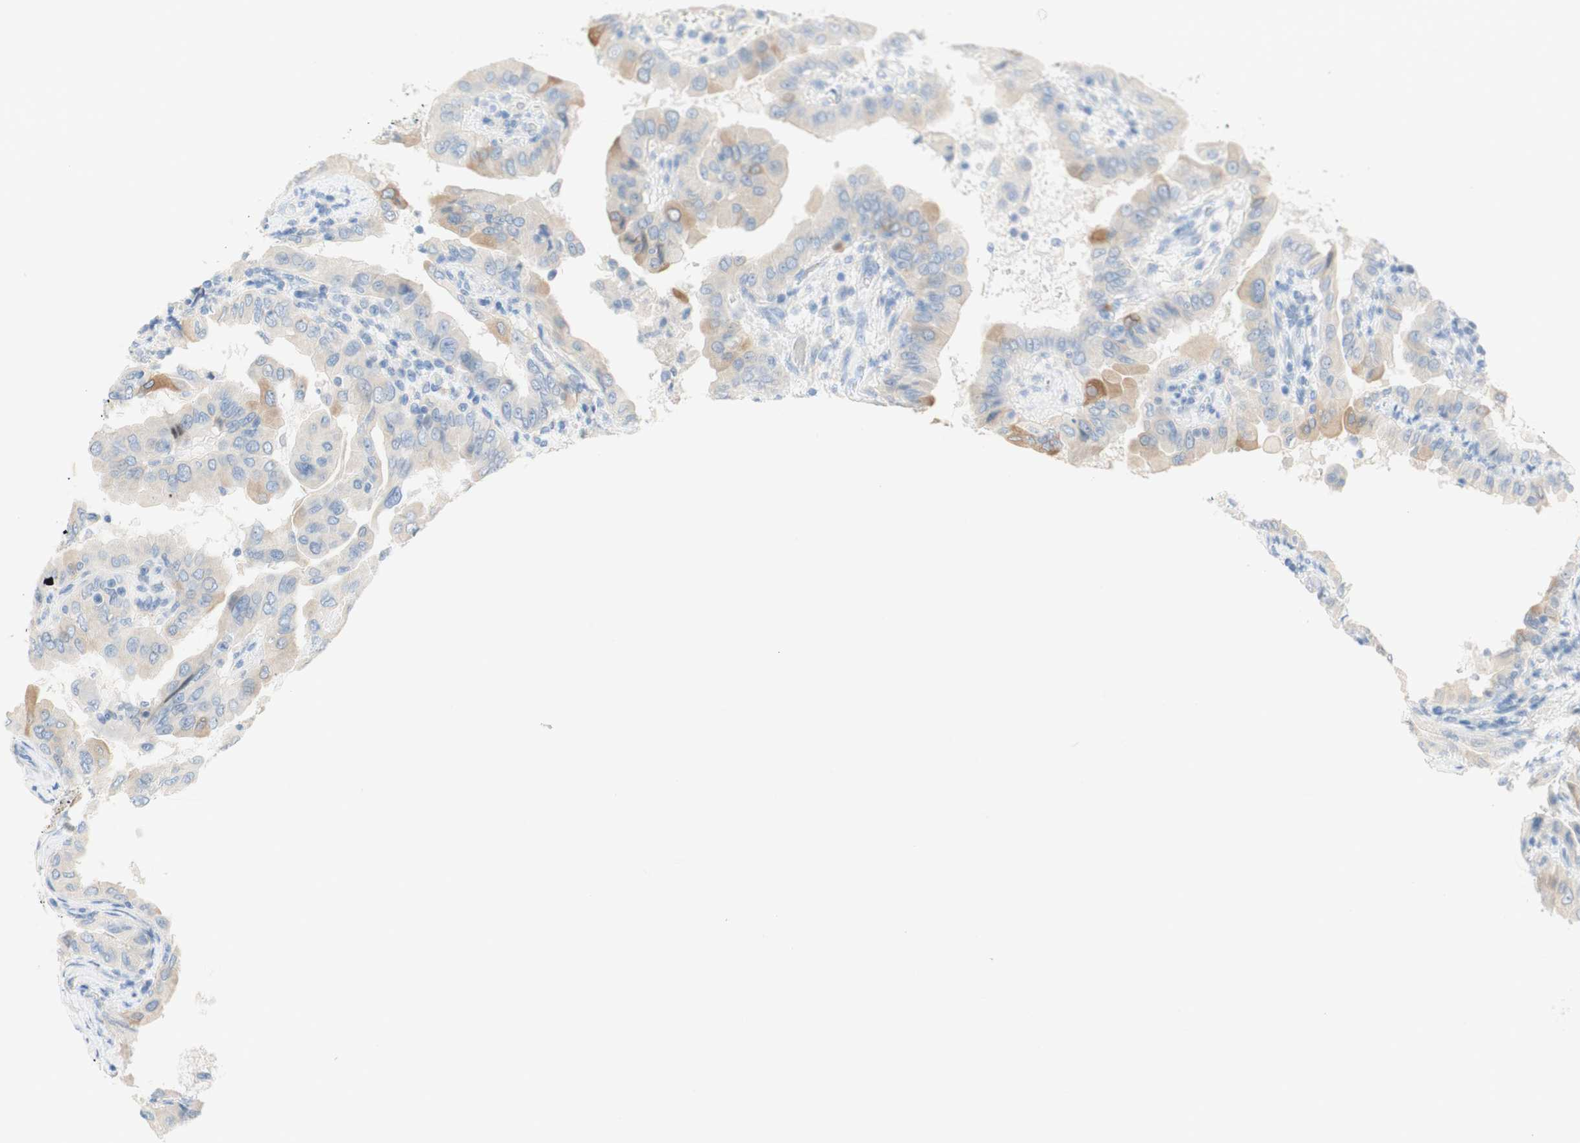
{"staining": {"intensity": "weak", "quantity": "25%-75%", "location": "cytoplasmic/membranous"}, "tissue": "thyroid cancer", "cell_type": "Tumor cells", "image_type": "cancer", "snomed": [{"axis": "morphology", "description": "Papillary adenocarcinoma, NOS"}, {"axis": "topography", "description": "Thyroid gland"}], "caption": "An image of thyroid papillary adenocarcinoma stained for a protein reveals weak cytoplasmic/membranous brown staining in tumor cells. (DAB = brown stain, brightfield microscopy at high magnification).", "gene": "POLR2J3", "patient": {"sex": "male", "age": 33}}